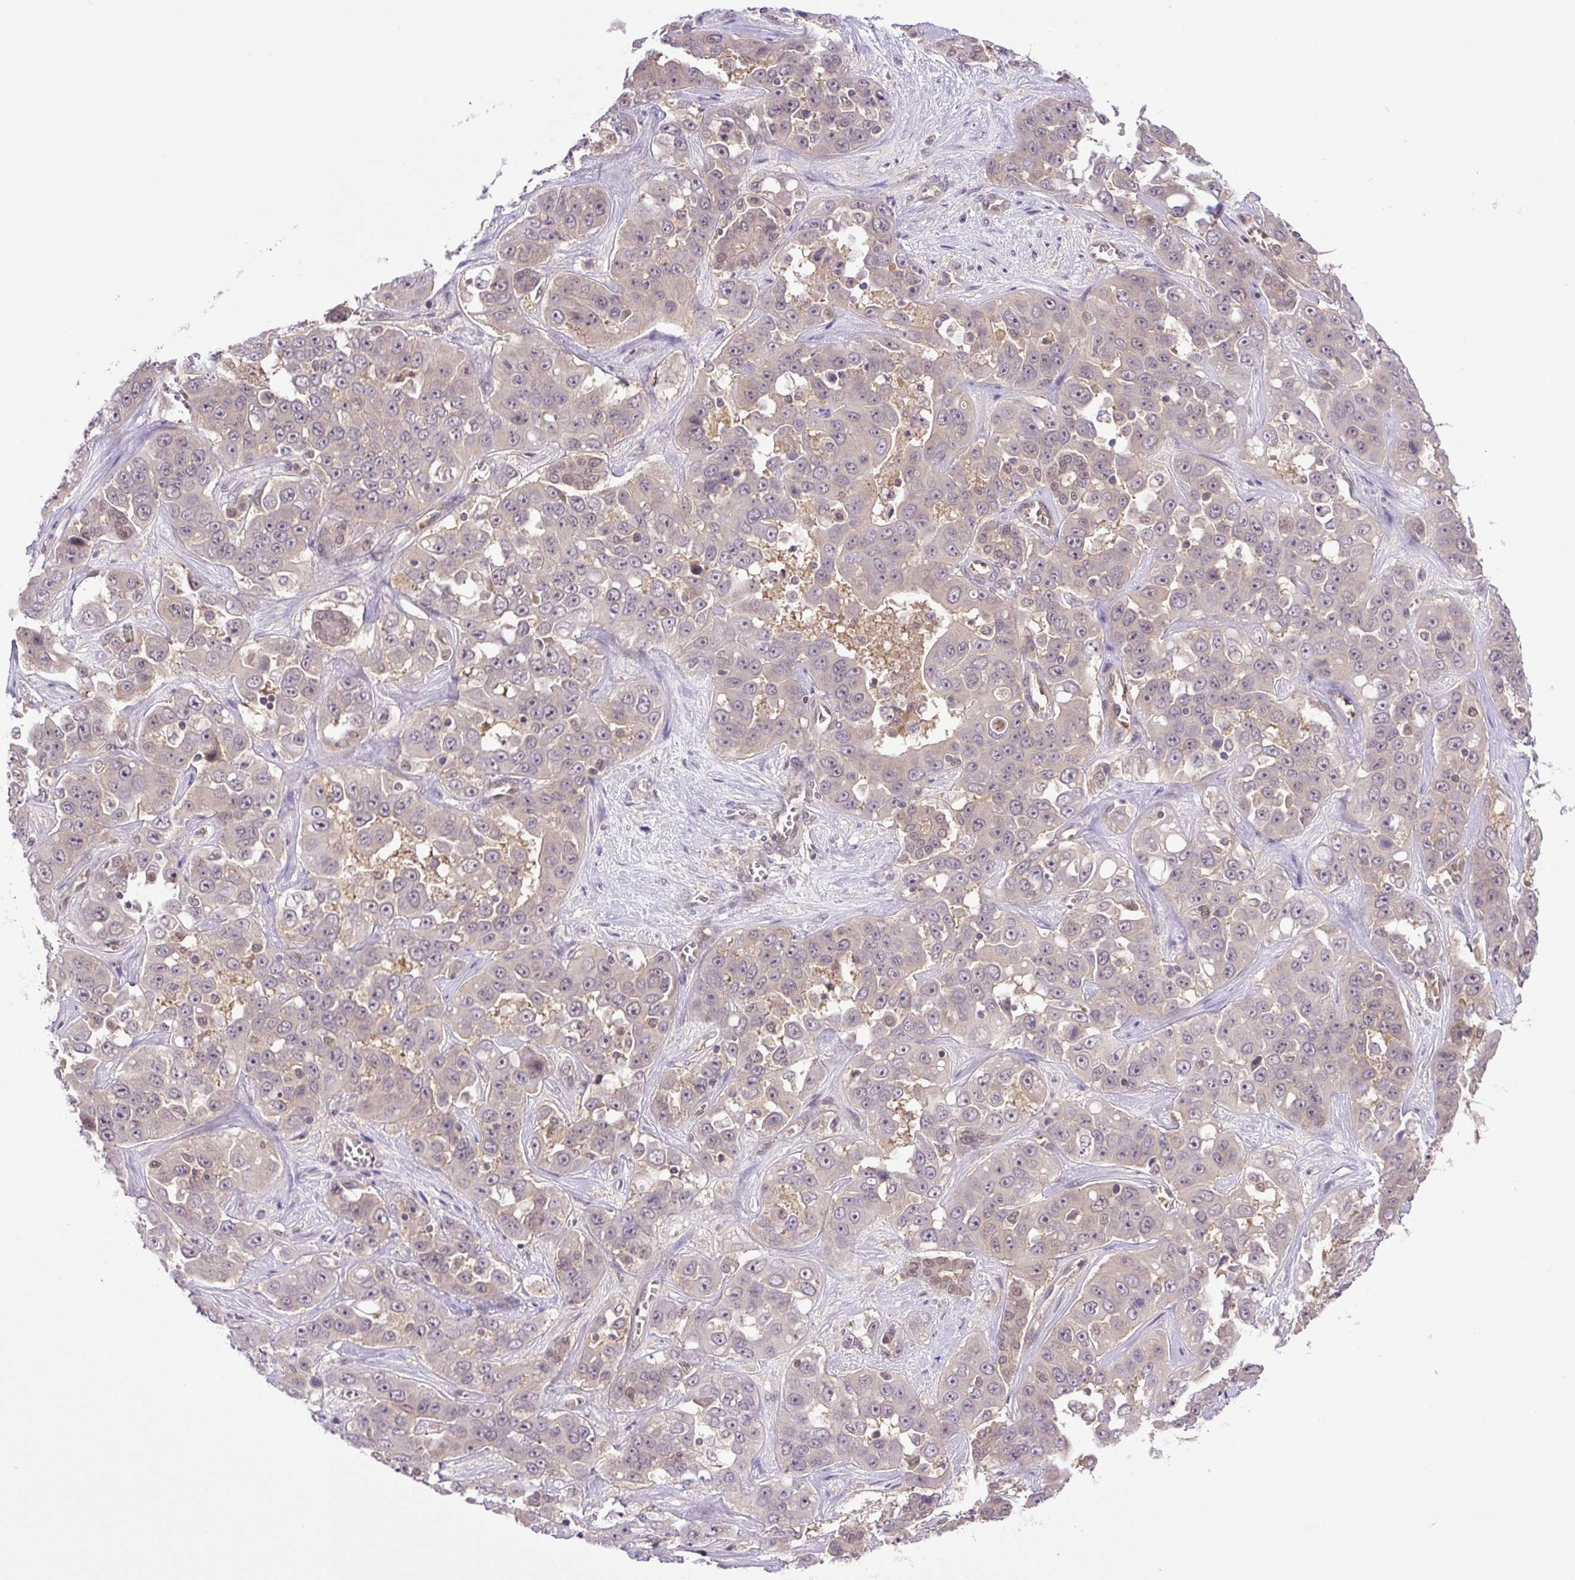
{"staining": {"intensity": "negative", "quantity": "none", "location": "none"}, "tissue": "liver cancer", "cell_type": "Tumor cells", "image_type": "cancer", "snomed": [{"axis": "morphology", "description": "Cholangiocarcinoma"}, {"axis": "topography", "description": "Liver"}], "caption": "The image exhibits no staining of tumor cells in liver cancer (cholangiocarcinoma). Nuclei are stained in blue.", "gene": "SGTA", "patient": {"sex": "female", "age": 52}}